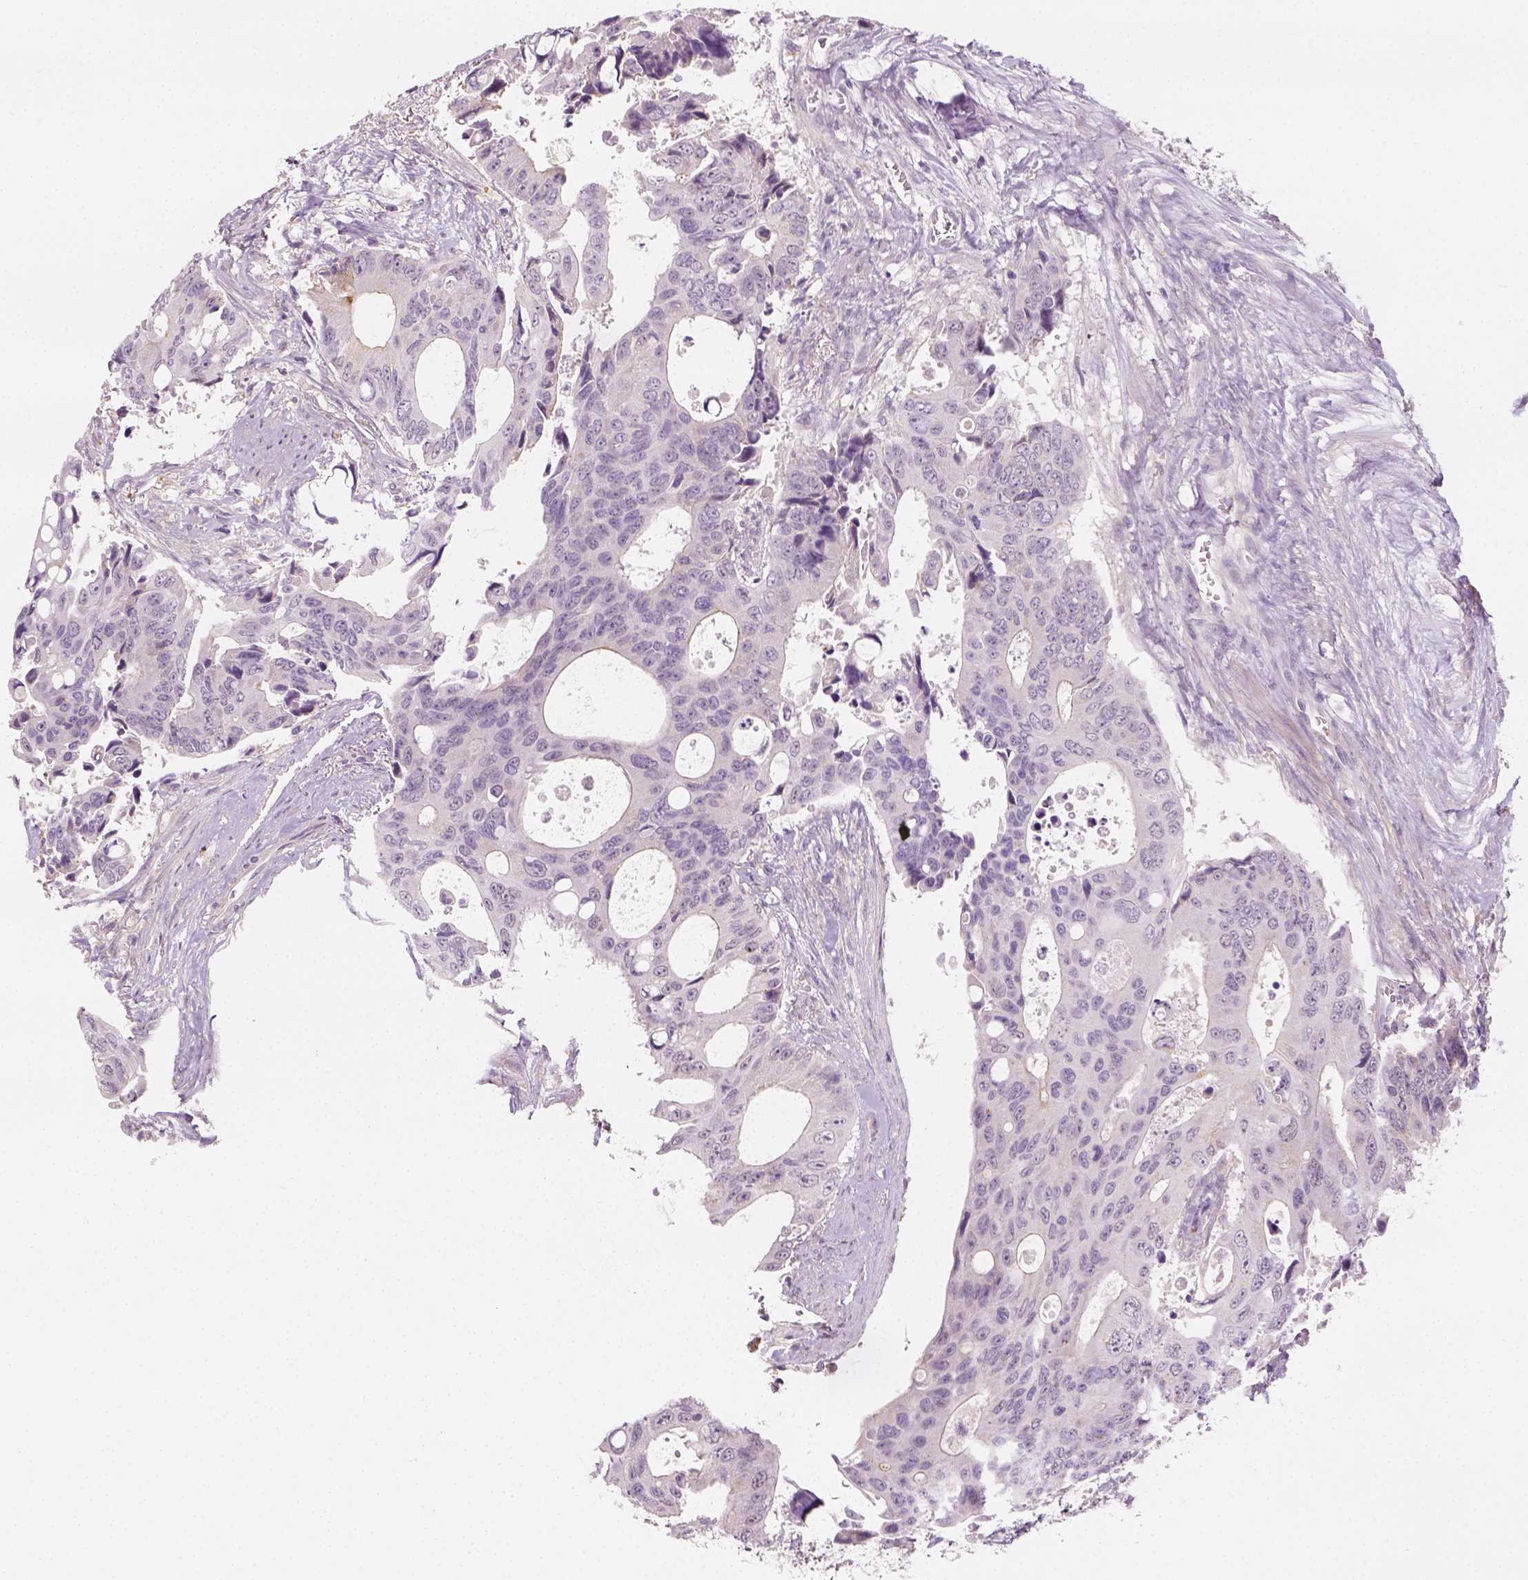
{"staining": {"intensity": "negative", "quantity": "none", "location": "none"}, "tissue": "colorectal cancer", "cell_type": "Tumor cells", "image_type": "cancer", "snomed": [{"axis": "morphology", "description": "Adenocarcinoma, NOS"}, {"axis": "topography", "description": "Rectum"}], "caption": "Tumor cells show no significant protein positivity in colorectal adenocarcinoma.", "gene": "FAM163B", "patient": {"sex": "male", "age": 76}}